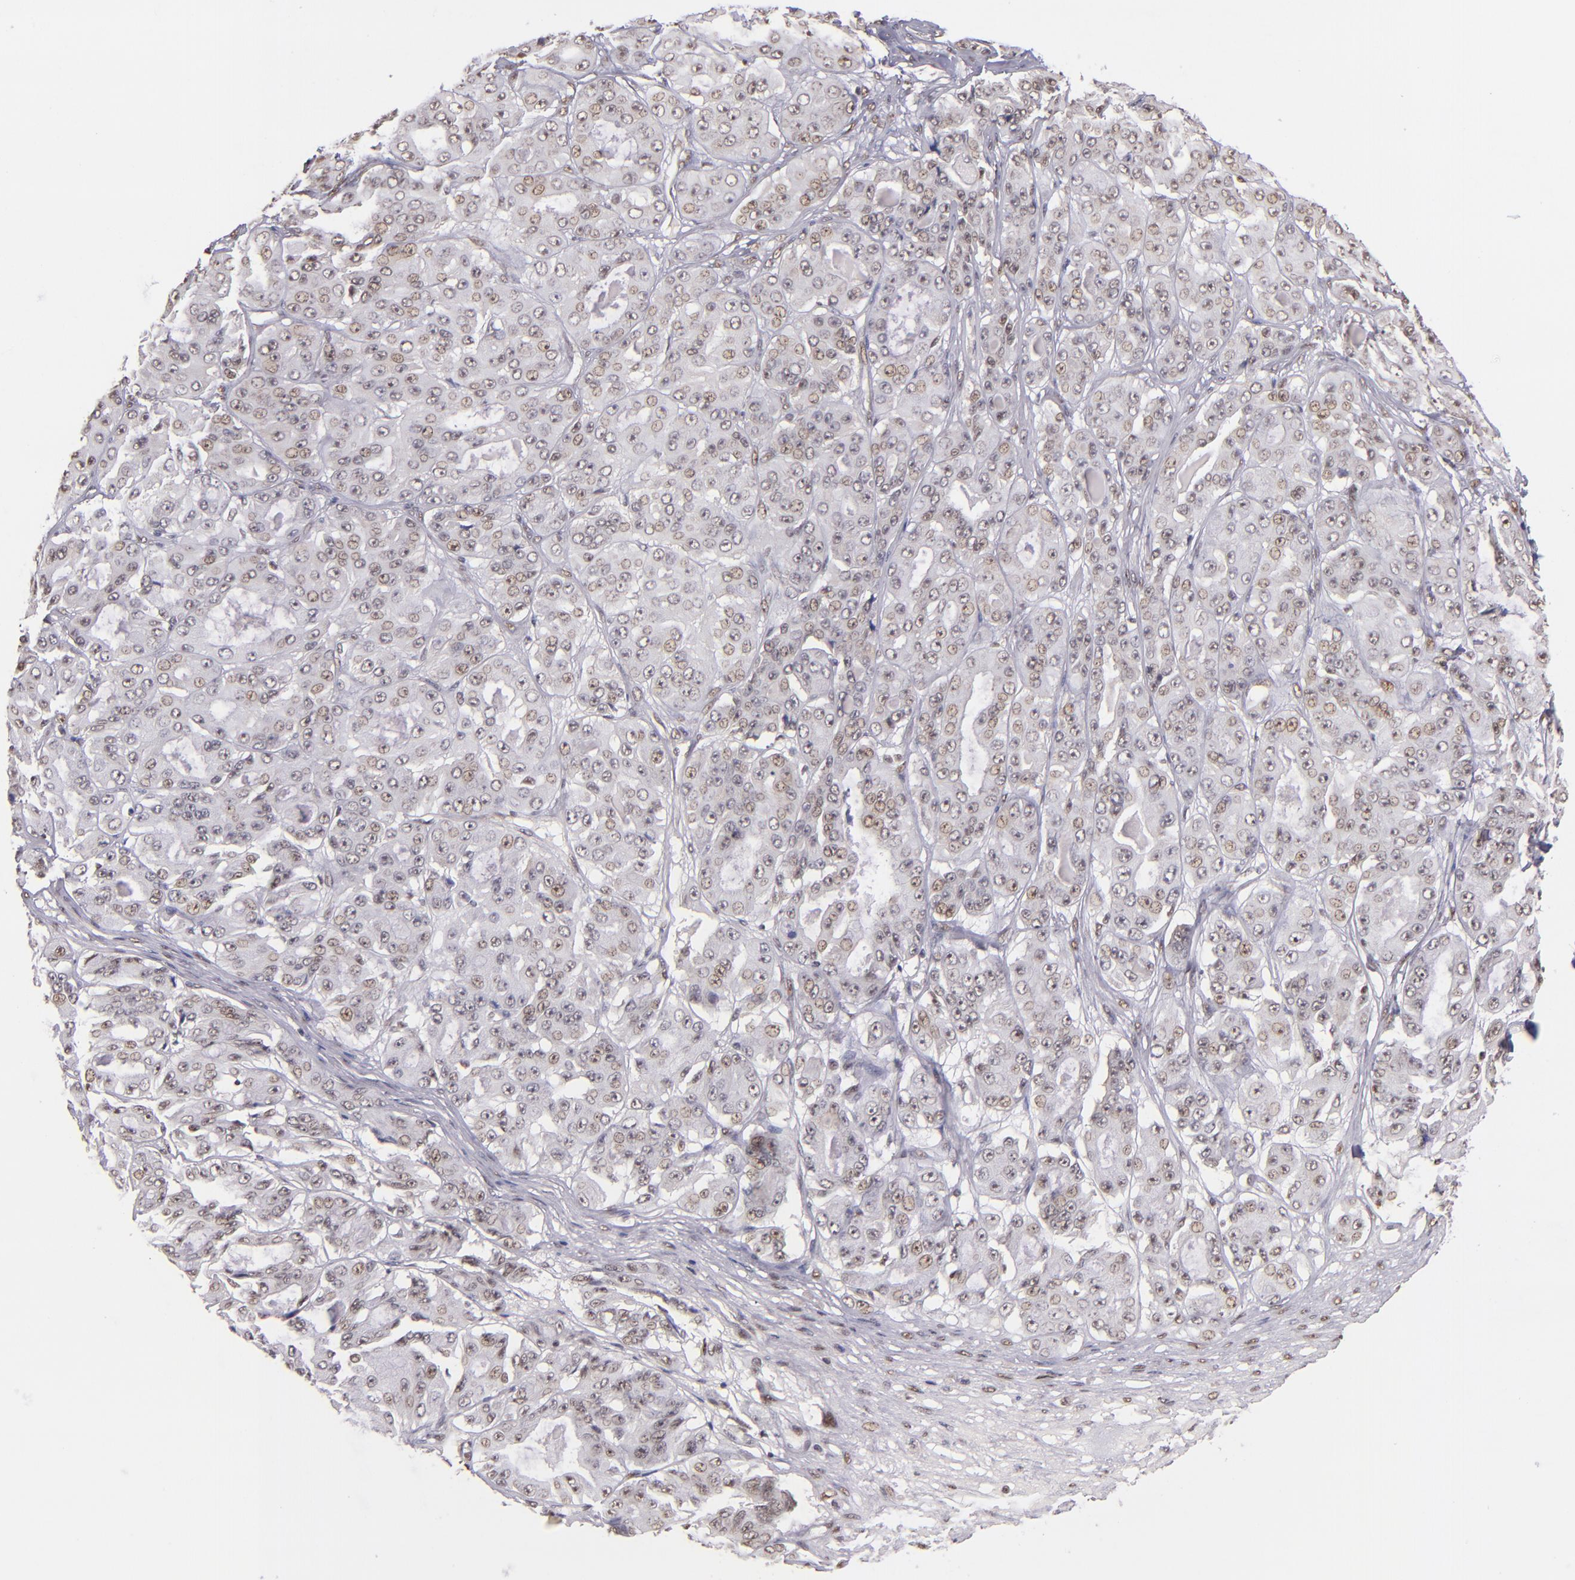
{"staining": {"intensity": "weak", "quantity": "<25%", "location": "nuclear"}, "tissue": "ovarian cancer", "cell_type": "Tumor cells", "image_type": "cancer", "snomed": [{"axis": "morphology", "description": "Carcinoma, endometroid"}, {"axis": "topography", "description": "Ovary"}], "caption": "This is a photomicrograph of immunohistochemistry staining of ovarian endometroid carcinoma, which shows no staining in tumor cells.", "gene": "NCOR2", "patient": {"sex": "female", "age": 61}}